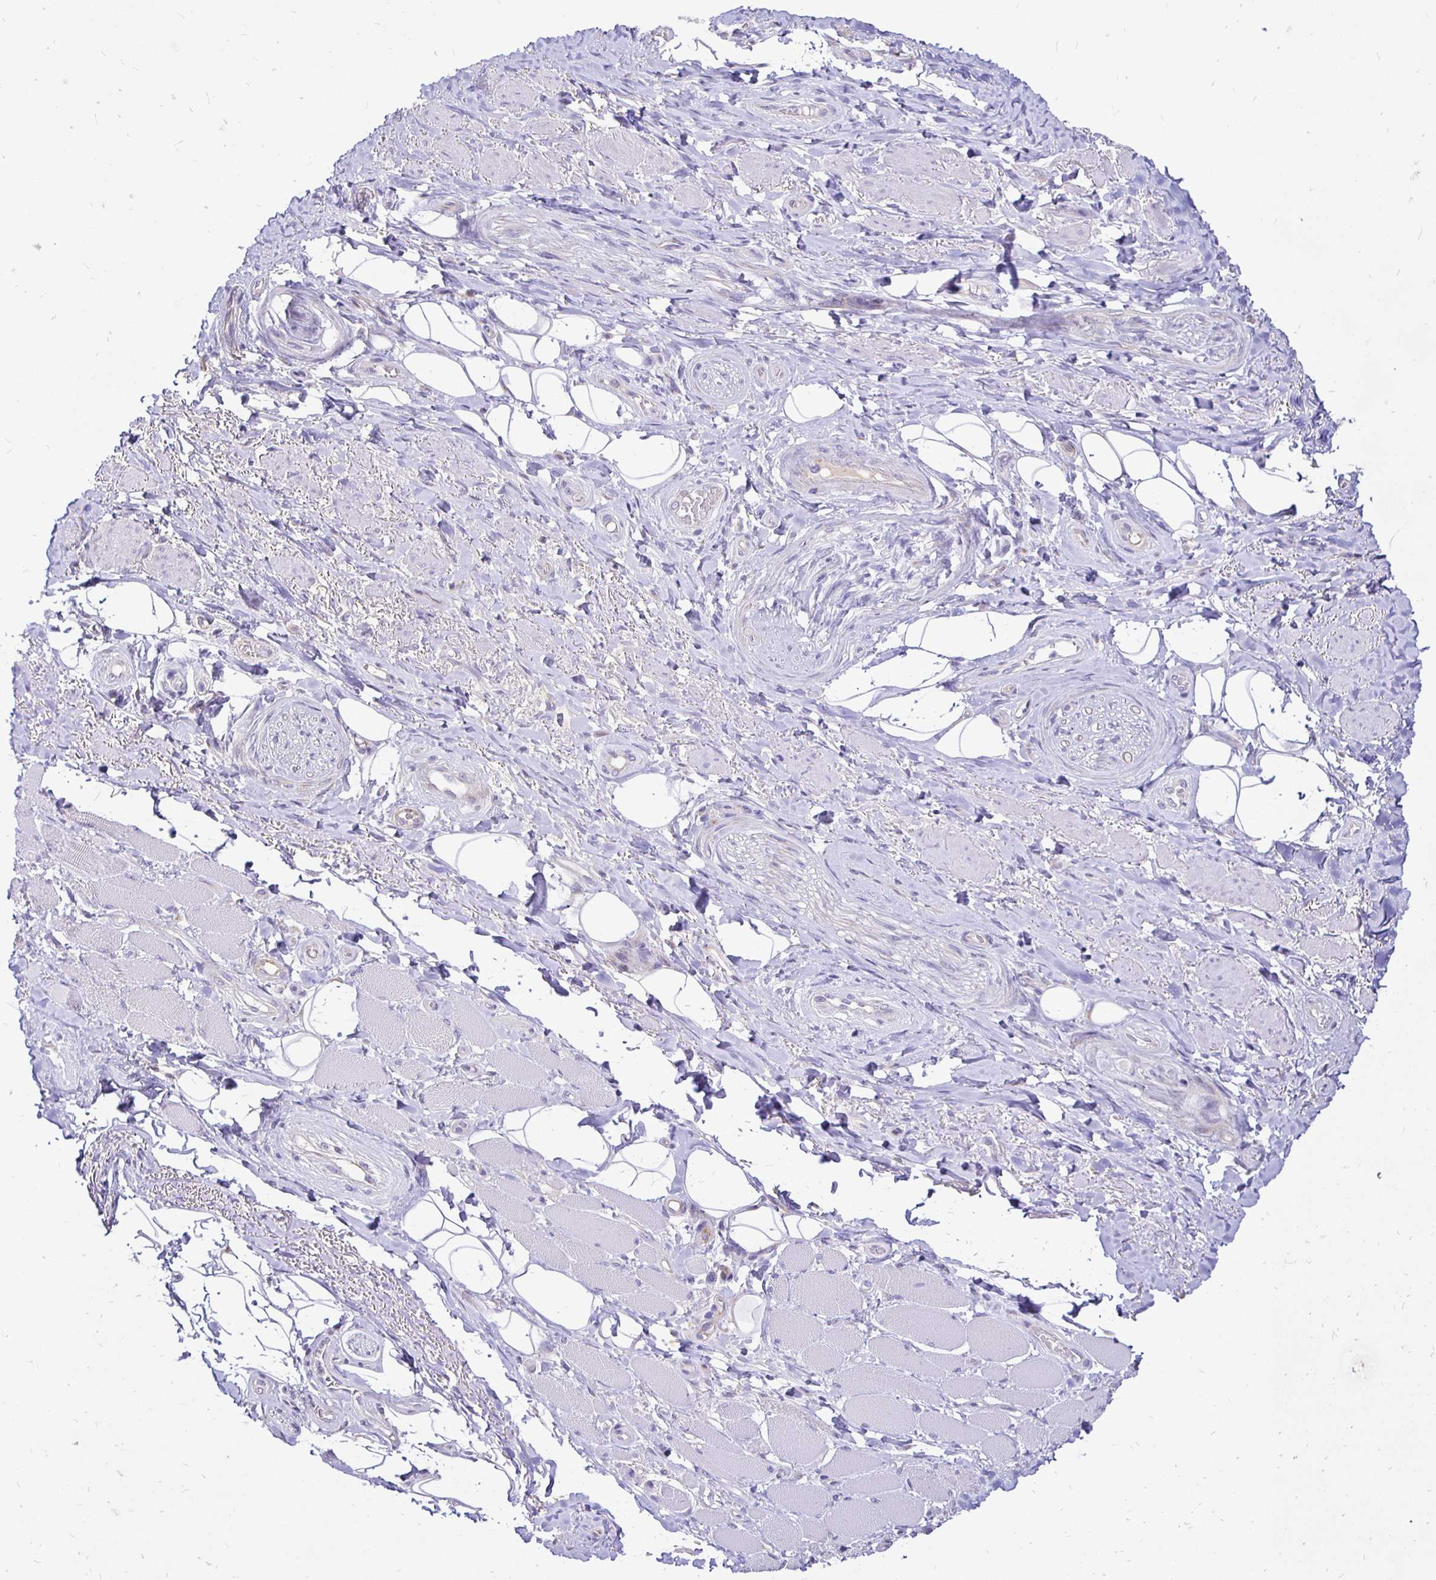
{"staining": {"intensity": "negative", "quantity": "none", "location": "none"}, "tissue": "adipose tissue", "cell_type": "Adipocytes", "image_type": "normal", "snomed": [{"axis": "morphology", "description": "Normal tissue, NOS"}, {"axis": "topography", "description": "Anal"}, {"axis": "topography", "description": "Peripheral nerve tissue"}], "caption": "Adipocytes show no significant protein staining in benign adipose tissue. (DAB immunohistochemistry visualized using brightfield microscopy, high magnification).", "gene": "TAF1D", "patient": {"sex": "male", "age": 53}}